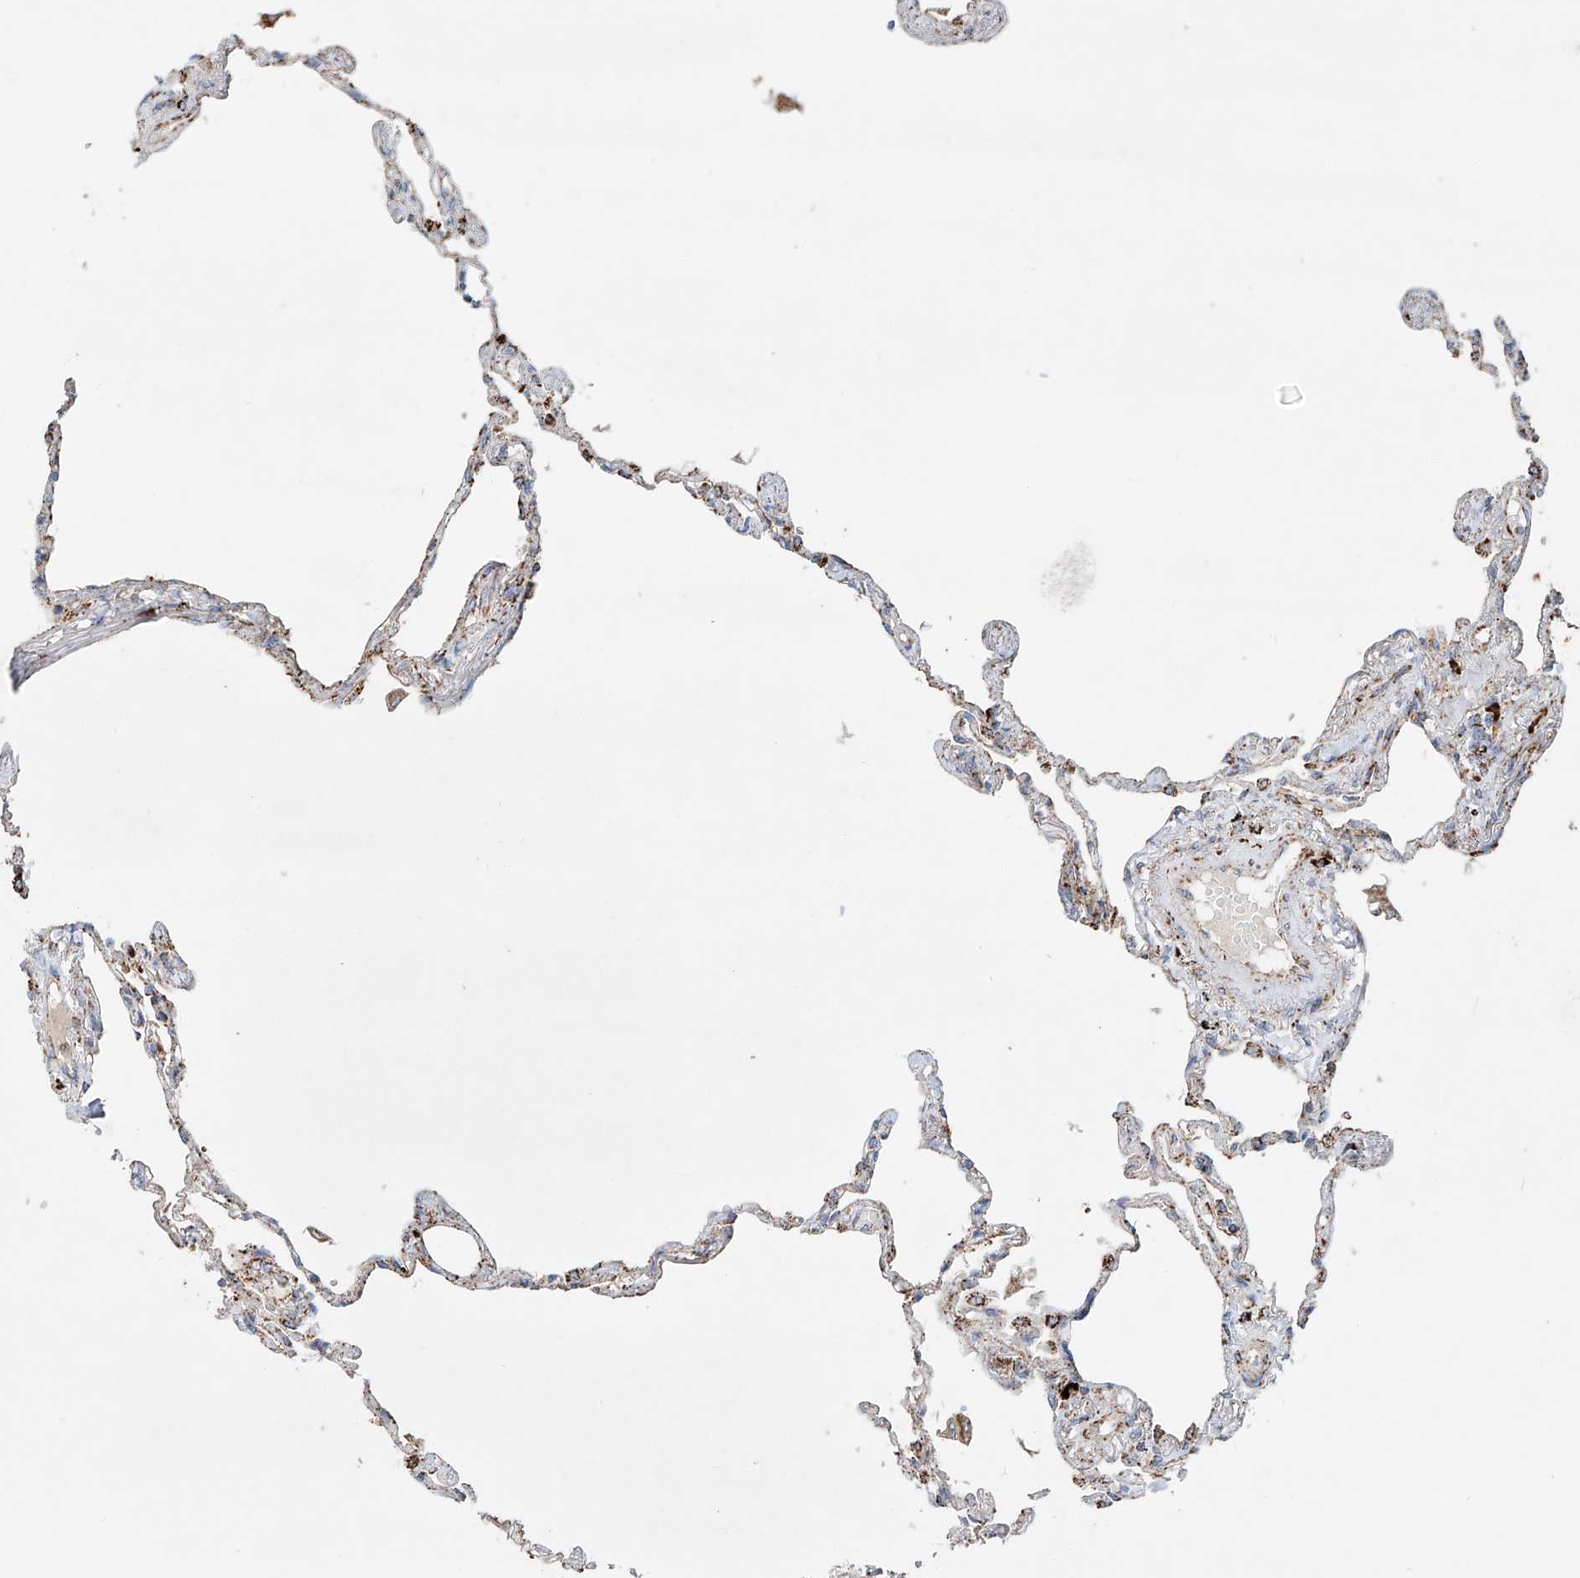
{"staining": {"intensity": "moderate", "quantity": "25%-75%", "location": "cytoplasmic/membranous"}, "tissue": "lung", "cell_type": "Alveolar cells", "image_type": "normal", "snomed": [{"axis": "morphology", "description": "Normal tissue, NOS"}, {"axis": "topography", "description": "Lung"}], "caption": "Immunohistochemical staining of benign human lung reveals medium levels of moderate cytoplasmic/membranous expression in approximately 25%-75% of alveolar cells. (IHC, brightfield microscopy, high magnification).", "gene": "CARD10", "patient": {"sex": "female", "age": 67}}